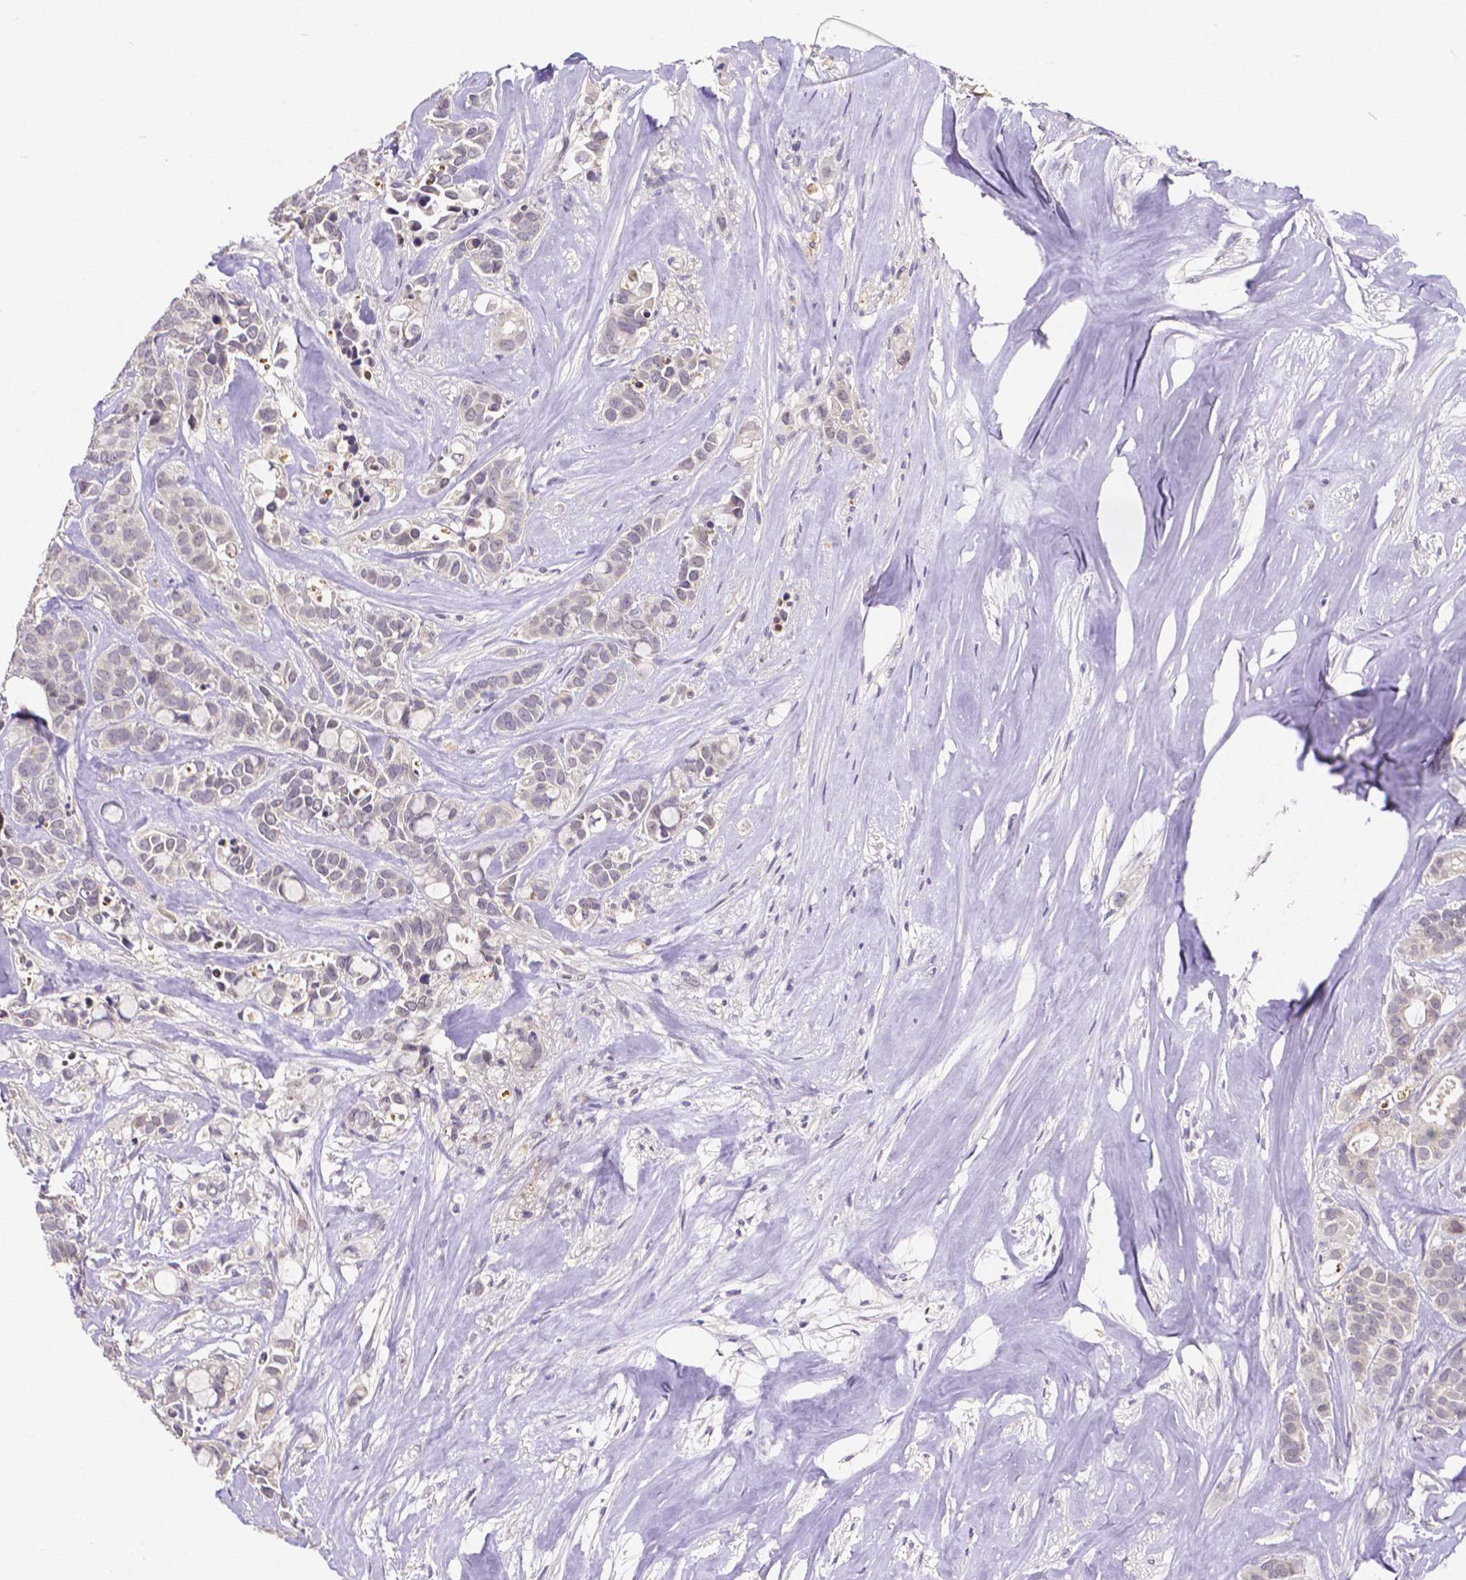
{"staining": {"intensity": "negative", "quantity": "none", "location": "none"}, "tissue": "breast cancer", "cell_type": "Tumor cells", "image_type": "cancer", "snomed": [{"axis": "morphology", "description": "Duct carcinoma"}, {"axis": "topography", "description": "Breast"}], "caption": "The histopathology image reveals no staining of tumor cells in breast cancer (intraductal carcinoma).", "gene": "CTNNA2", "patient": {"sex": "female", "age": 84}}